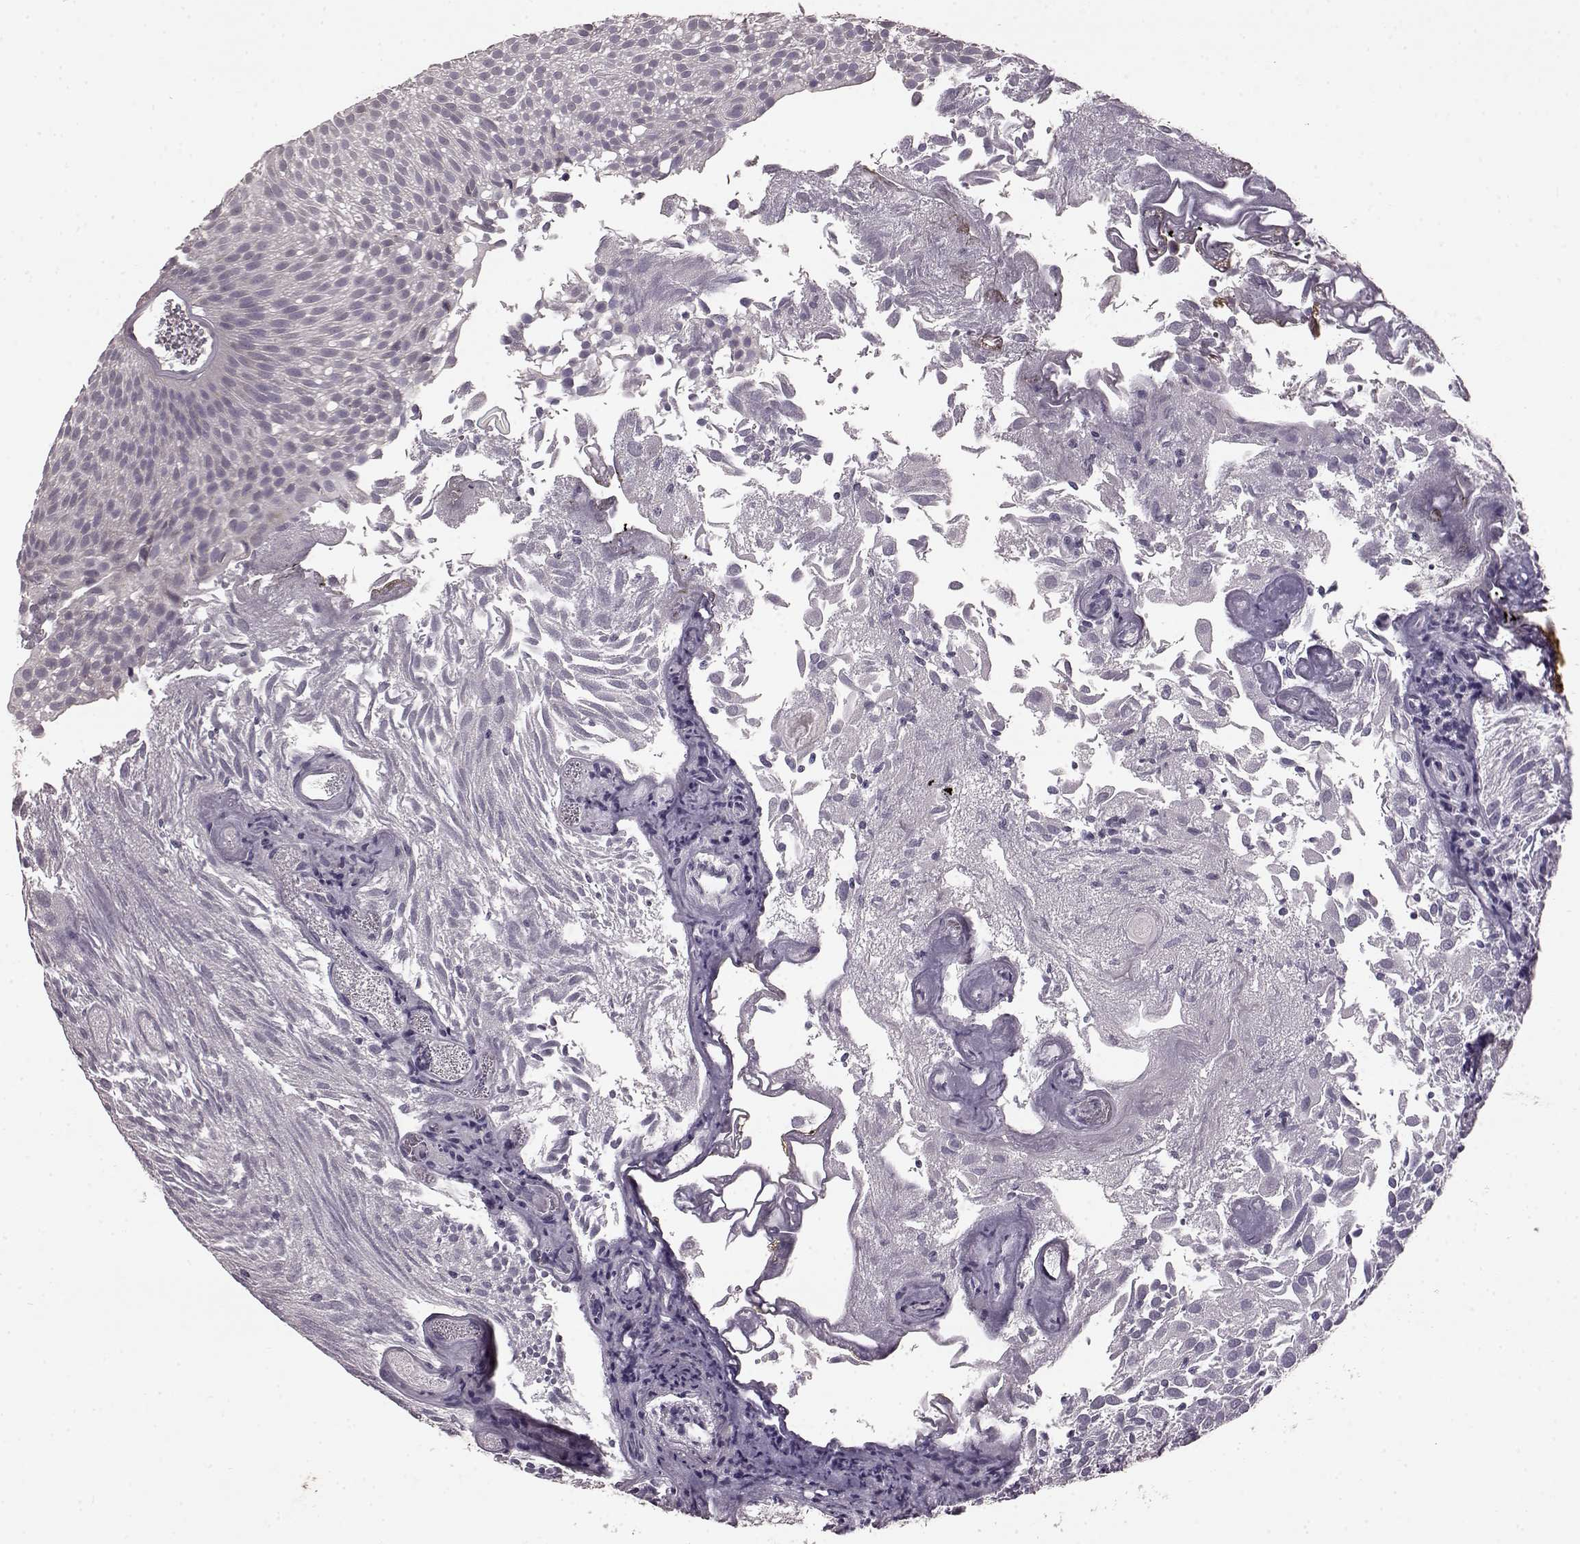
{"staining": {"intensity": "negative", "quantity": "none", "location": "none"}, "tissue": "urothelial cancer", "cell_type": "Tumor cells", "image_type": "cancer", "snomed": [{"axis": "morphology", "description": "Urothelial carcinoma, Low grade"}, {"axis": "topography", "description": "Urinary bladder"}], "caption": "Immunohistochemistry (IHC) micrograph of human urothelial carcinoma (low-grade) stained for a protein (brown), which displays no positivity in tumor cells.", "gene": "SLC52A3", "patient": {"sex": "male", "age": 52}}